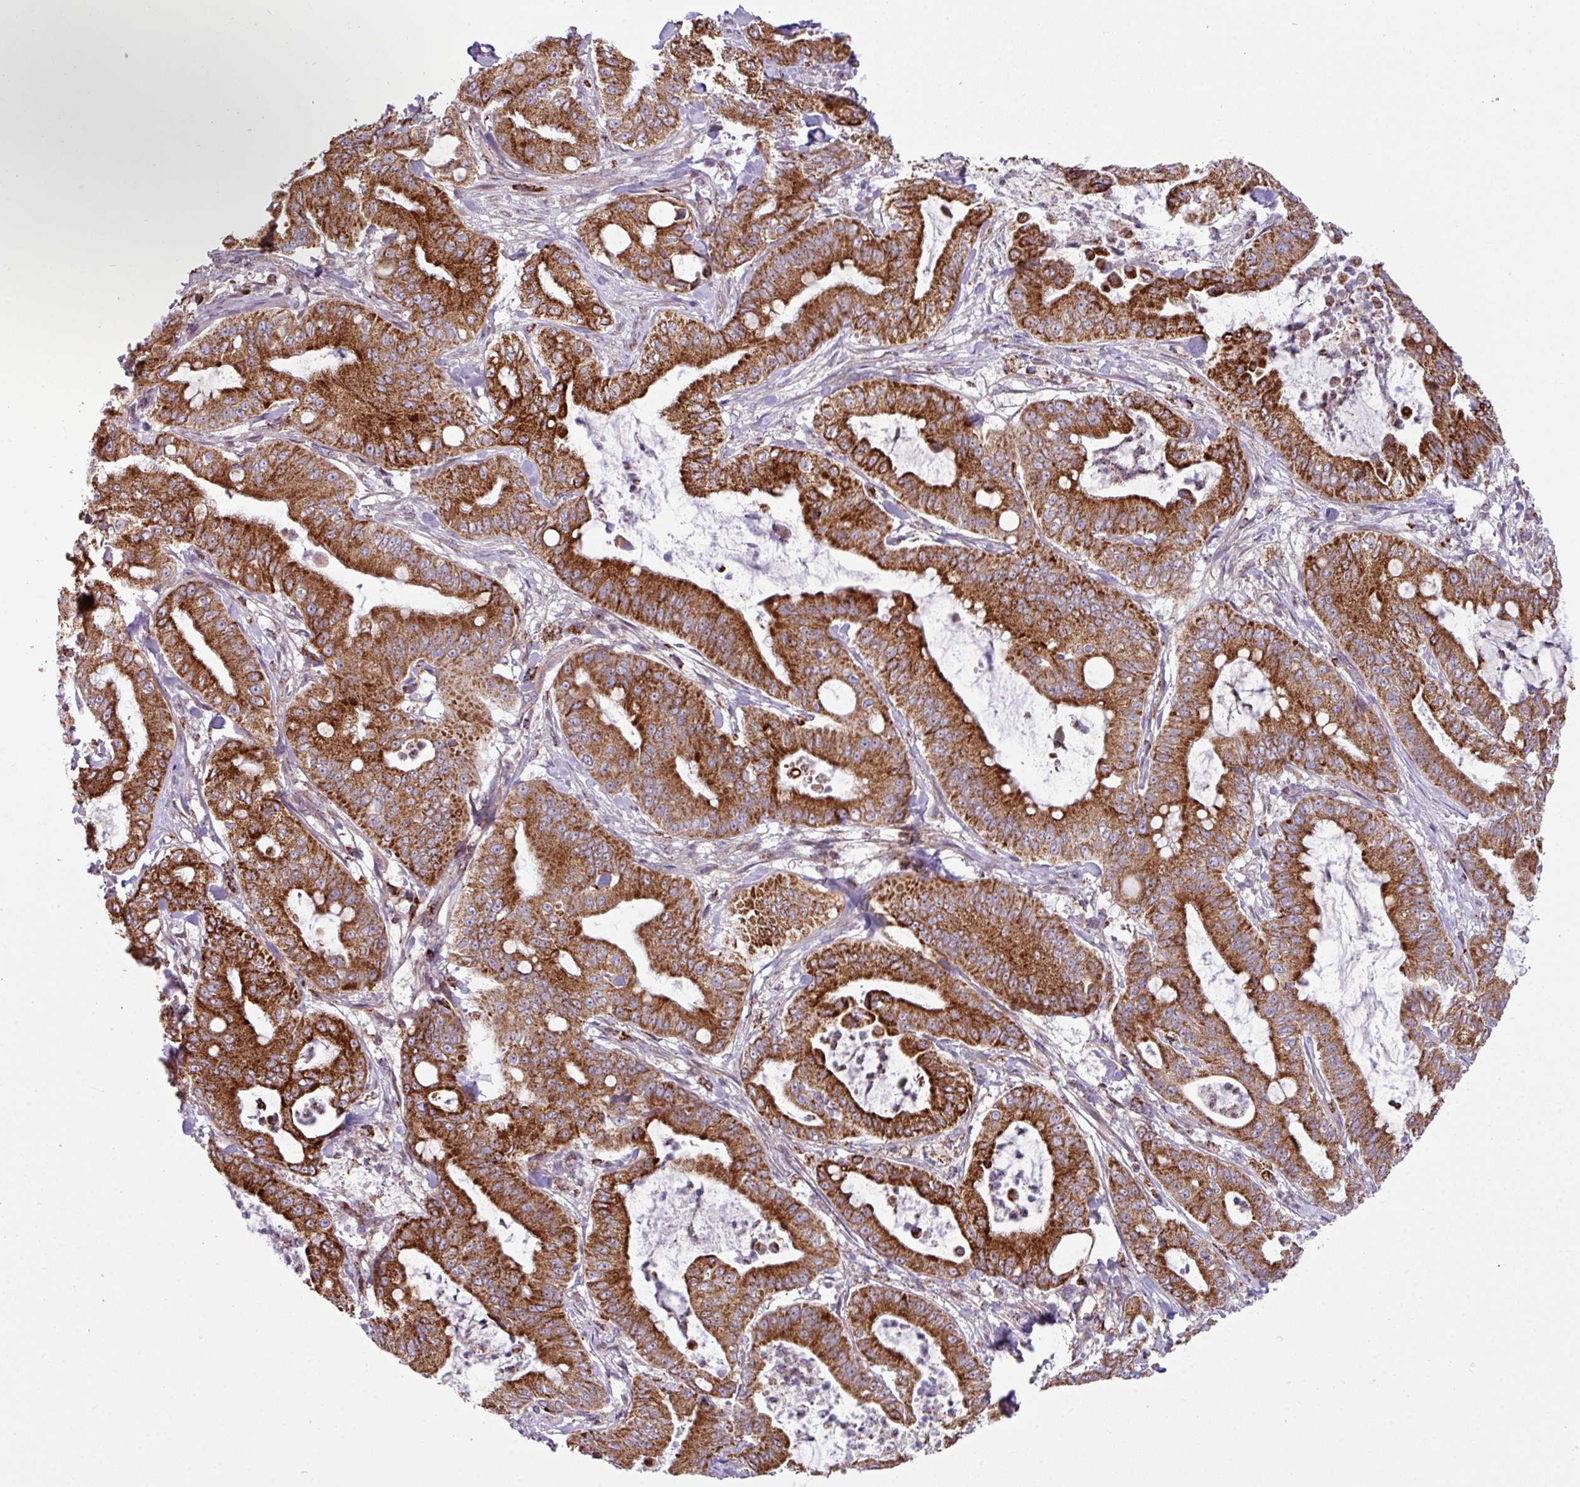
{"staining": {"intensity": "strong", "quantity": ">75%", "location": "cytoplasmic/membranous"}, "tissue": "pancreatic cancer", "cell_type": "Tumor cells", "image_type": "cancer", "snomed": [{"axis": "morphology", "description": "Adenocarcinoma, NOS"}, {"axis": "topography", "description": "Pancreas"}], "caption": "High-power microscopy captured an immunohistochemistry image of adenocarcinoma (pancreatic), revealing strong cytoplasmic/membranous expression in approximately >75% of tumor cells.", "gene": "ZNF569", "patient": {"sex": "male", "age": 71}}